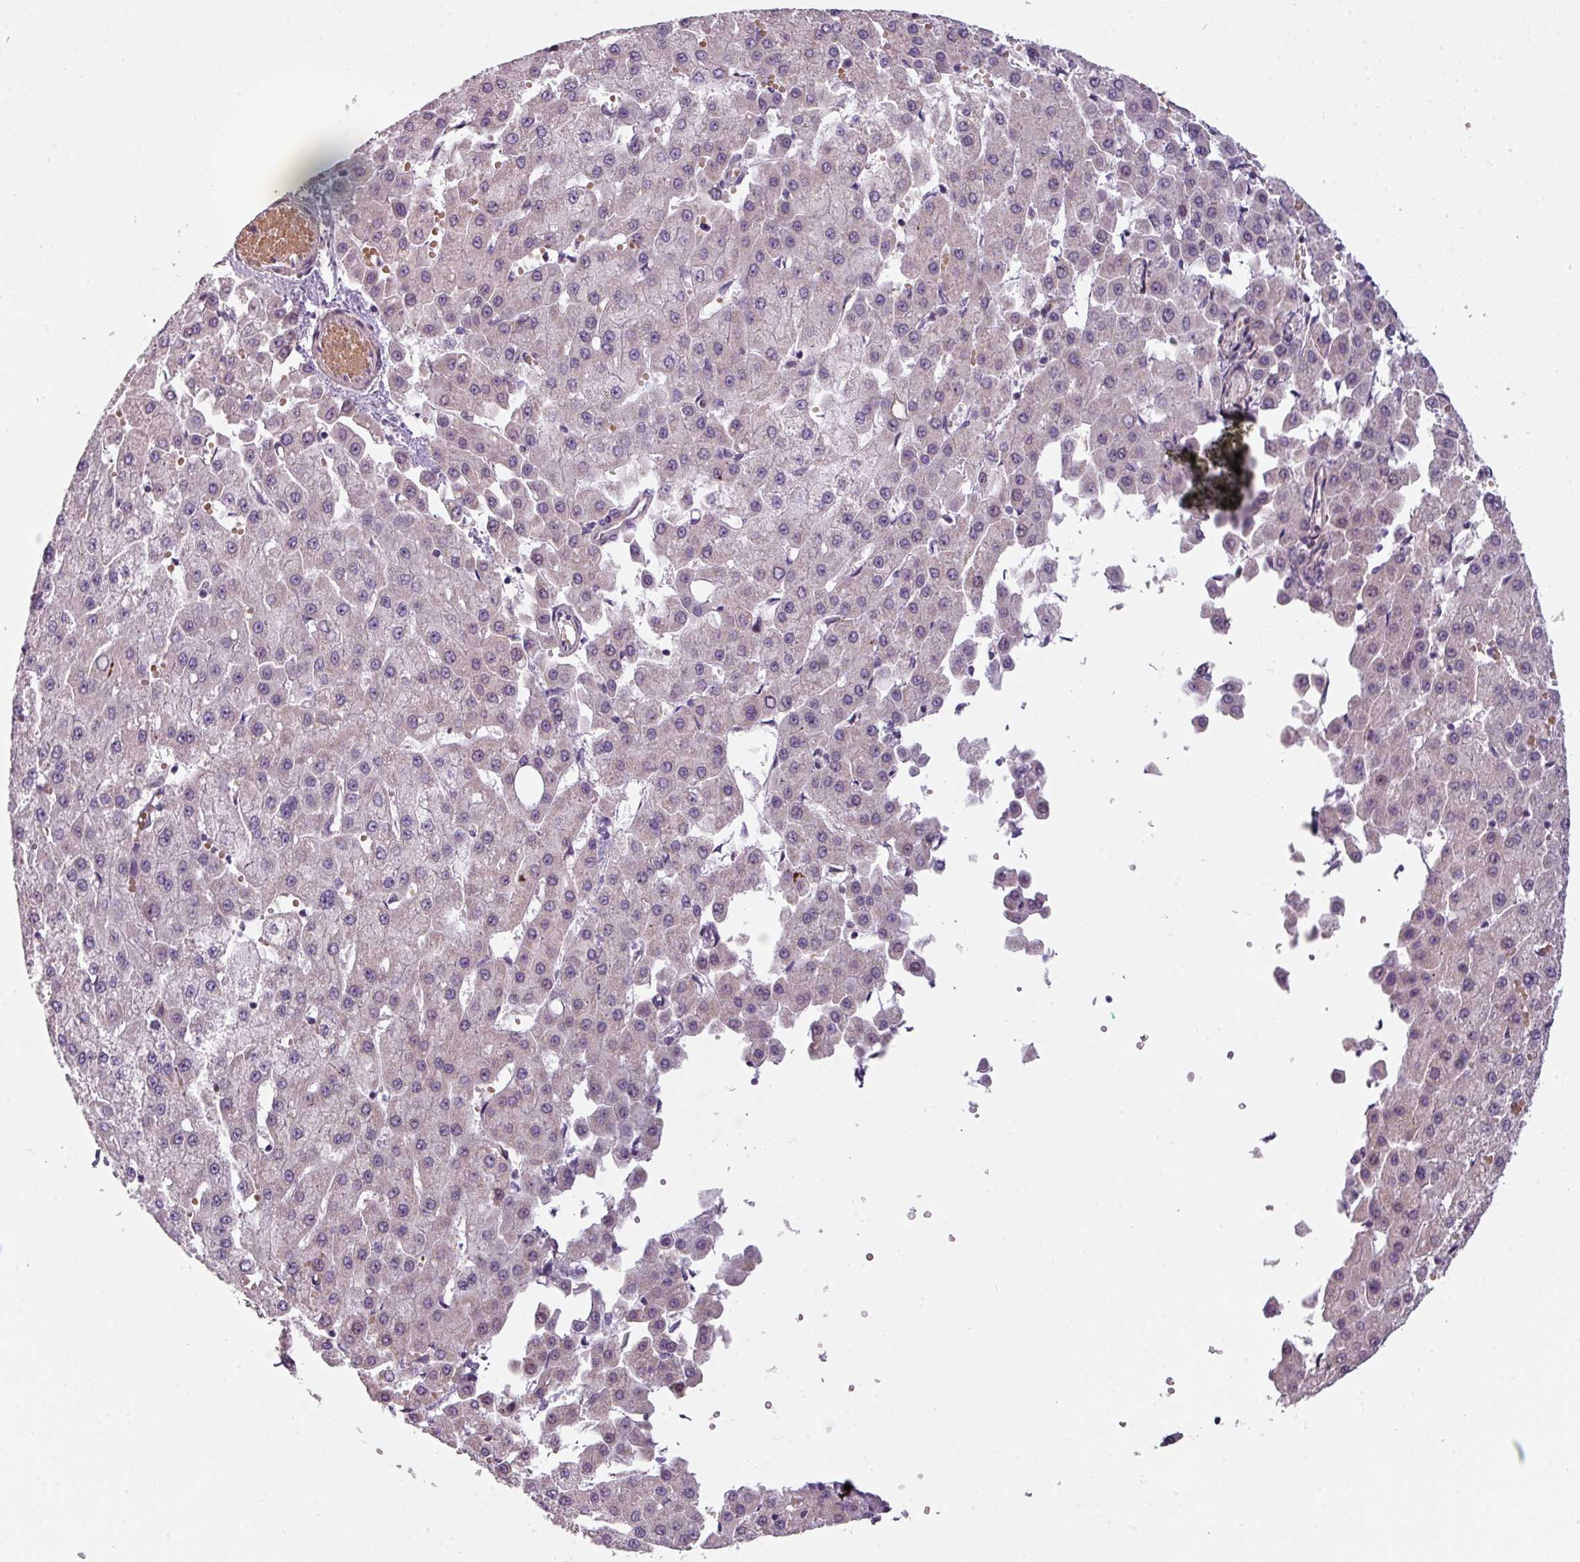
{"staining": {"intensity": "negative", "quantity": "none", "location": "none"}, "tissue": "liver cancer", "cell_type": "Tumor cells", "image_type": "cancer", "snomed": [{"axis": "morphology", "description": "Carcinoma, Hepatocellular, NOS"}, {"axis": "topography", "description": "Liver"}], "caption": "The immunohistochemistry micrograph has no significant positivity in tumor cells of liver hepatocellular carcinoma tissue.", "gene": "C2orf68", "patient": {"sex": "male", "age": 47}}